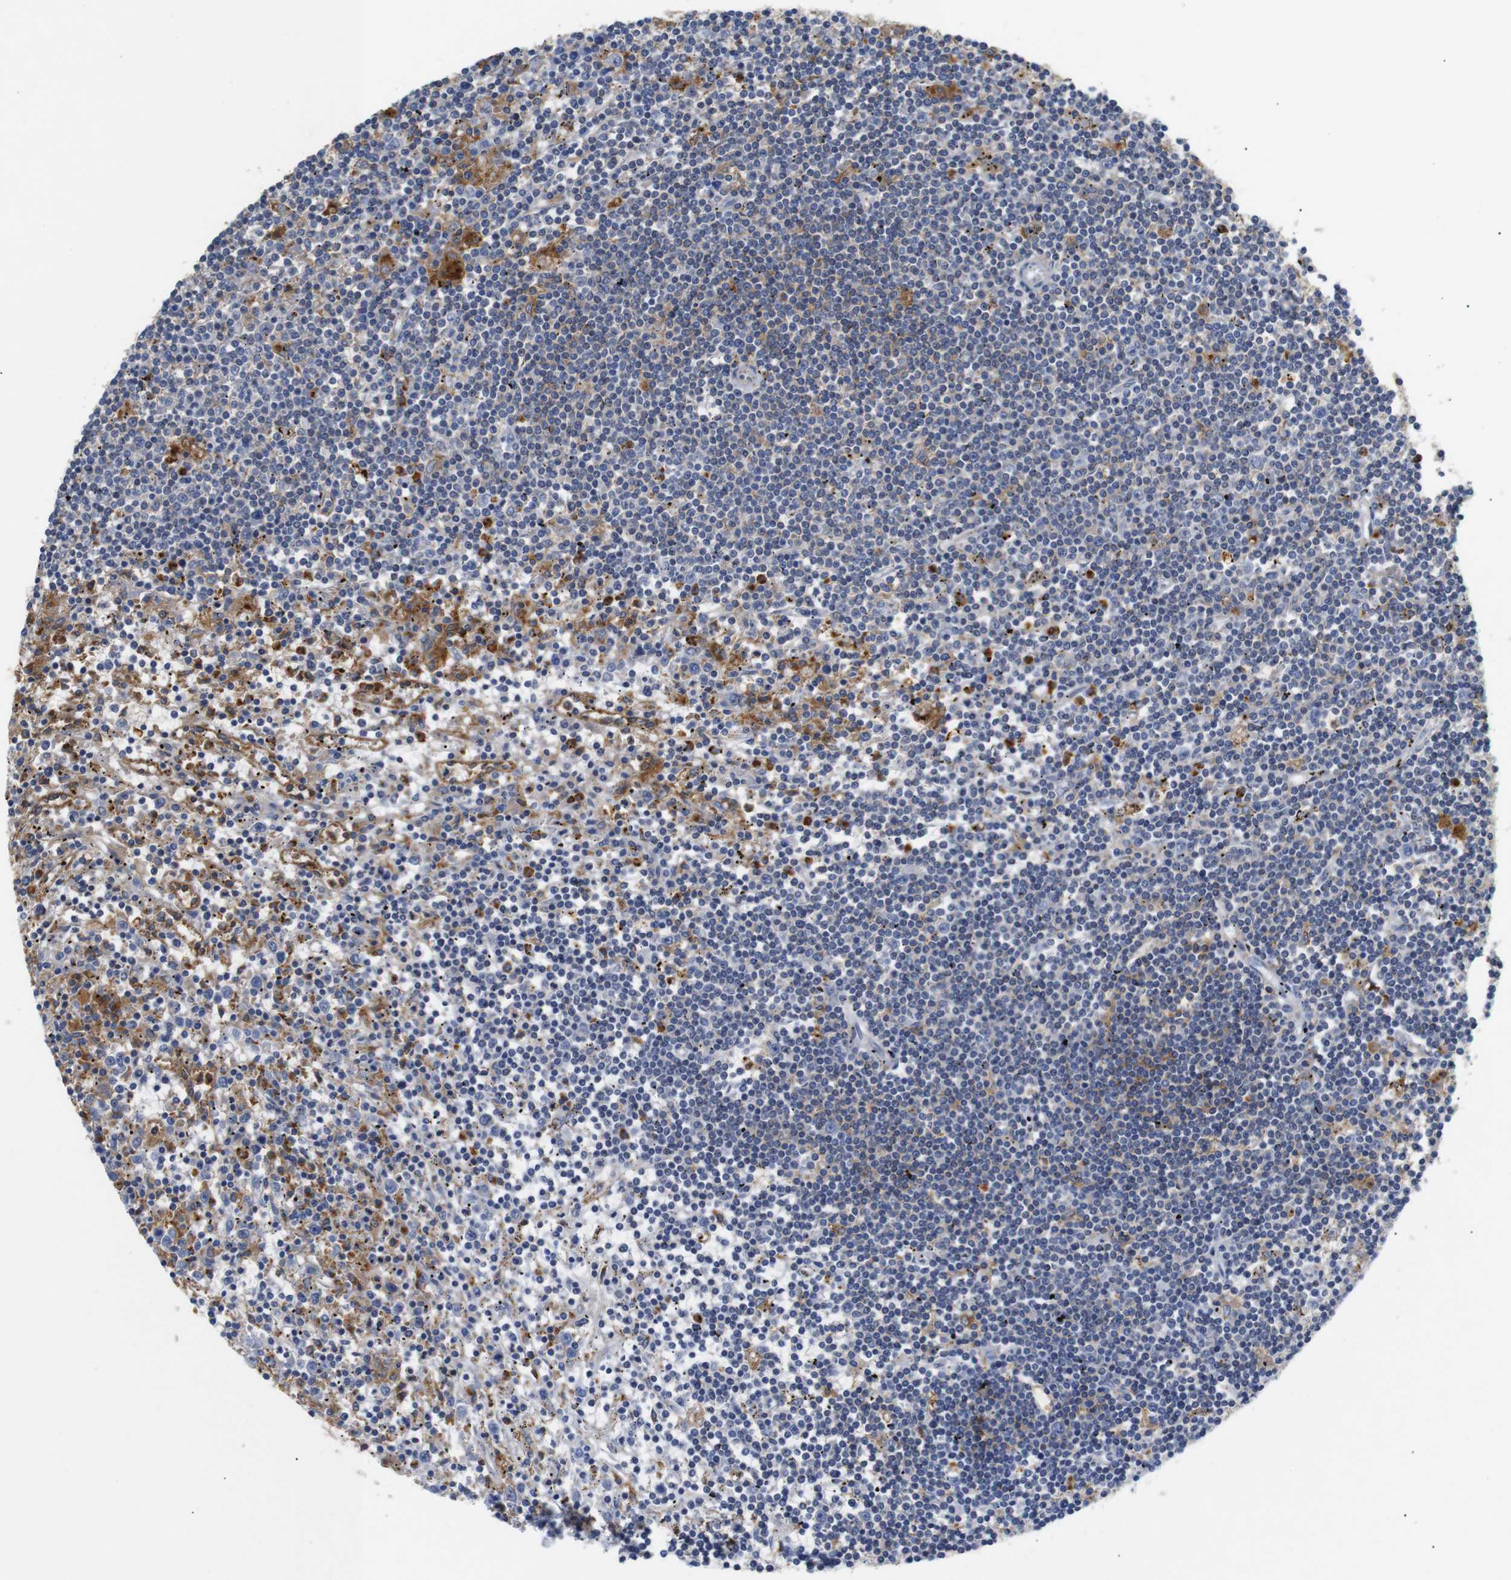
{"staining": {"intensity": "moderate", "quantity": "<25%", "location": "cytoplasmic/membranous"}, "tissue": "lymphoma", "cell_type": "Tumor cells", "image_type": "cancer", "snomed": [{"axis": "morphology", "description": "Malignant lymphoma, non-Hodgkin's type, Low grade"}, {"axis": "topography", "description": "Spleen"}], "caption": "Immunohistochemistry histopathology image of neoplastic tissue: malignant lymphoma, non-Hodgkin's type (low-grade) stained using immunohistochemistry shows low levels of moderate protein expression localized specifically in the cytoplasmic/membranous of tumor cells, appearing as a cytoplasmic/membranous brown color.", "gene": "SDCBP", "patient": {"sex": "male", "age": 76}}